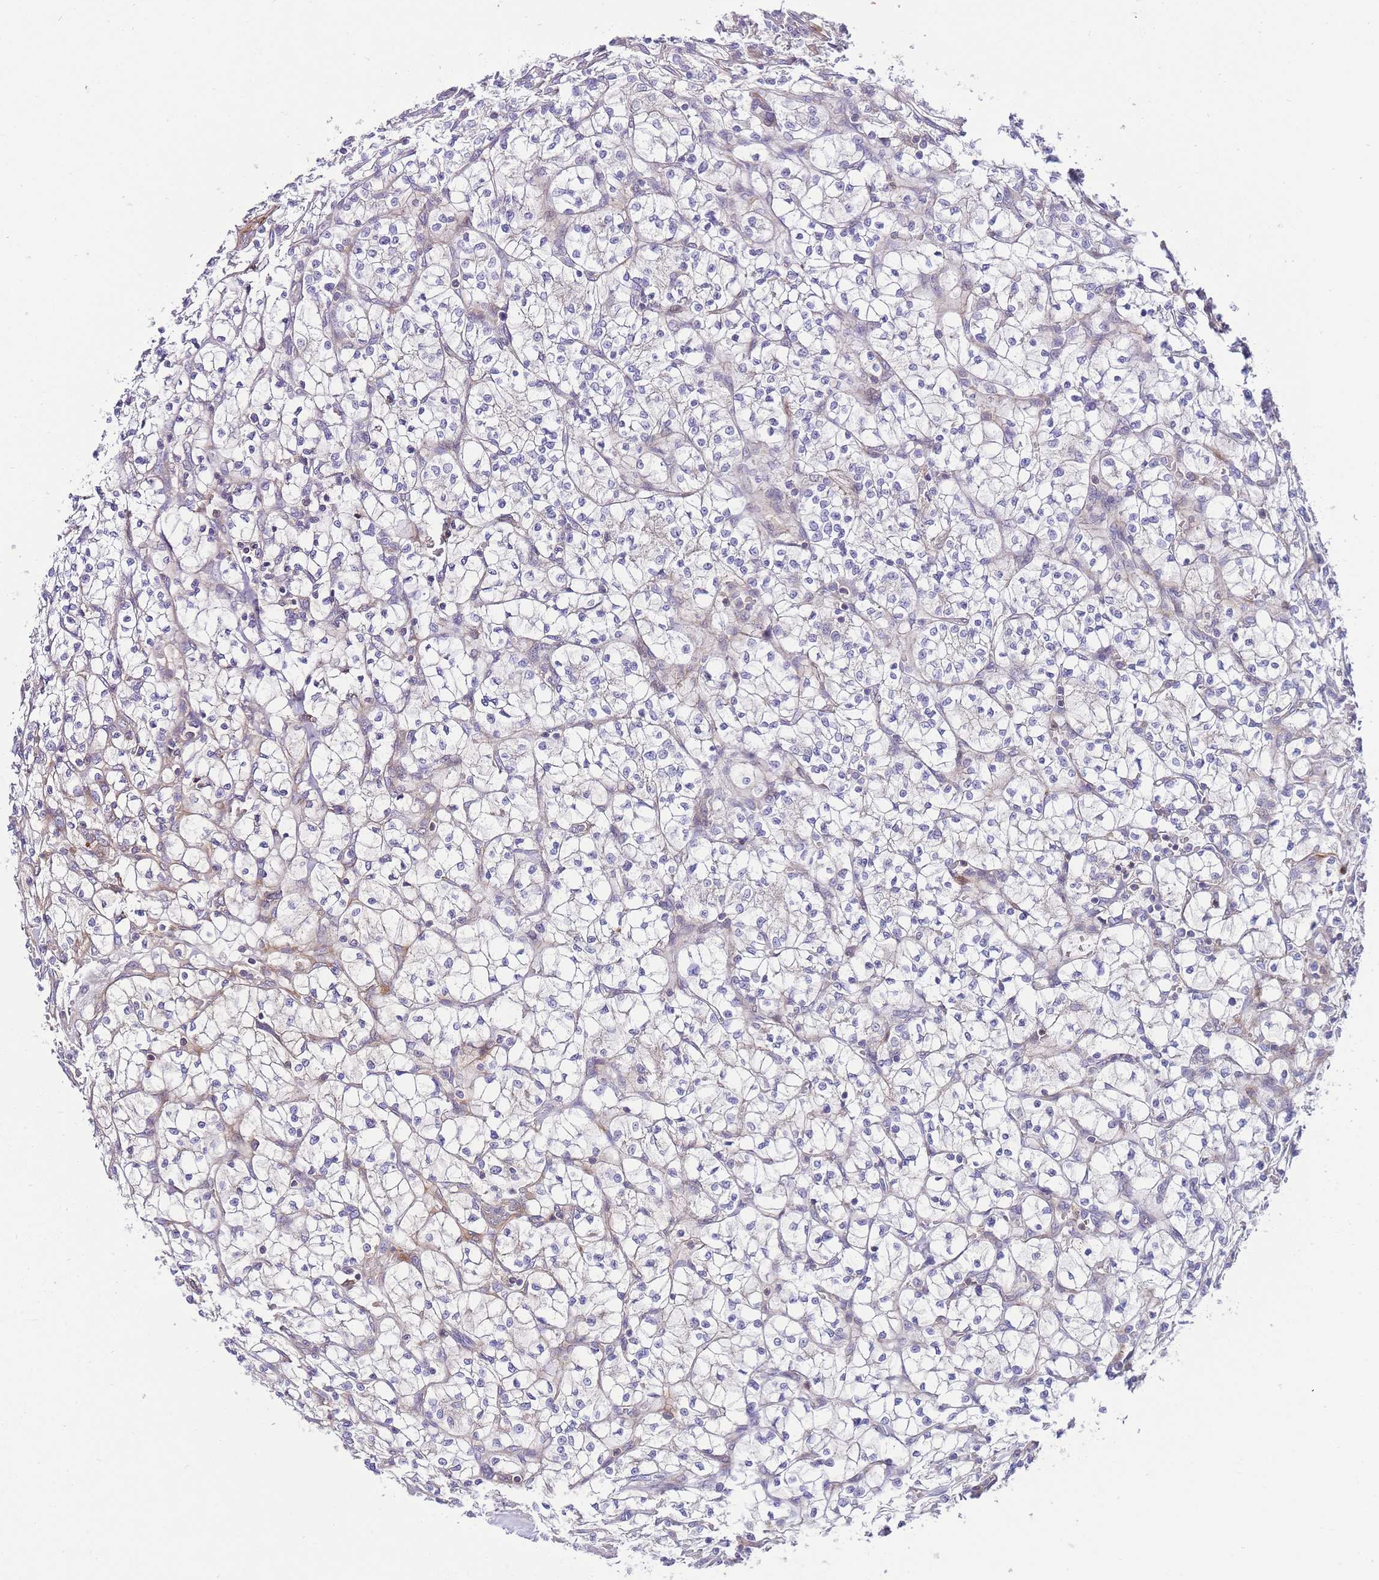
{"staining": {"intensity": "negative", "quantity": "none", "location": "none"}, "tissue": "renal cancer", "cell_type": "Tumor cells", "image_type": "cancer", "snomed": [{"axis": "morphology", "description": "Adenocarcinoma, NOS"}, {"axis": "topography", "description": "Kidney"}], "caption": "IHC of renal cancer (adenocarcinoma) displays no positivity in tumor cells.", "gene": "FBN3", "patient": {"sex": "female", "age": 64}}